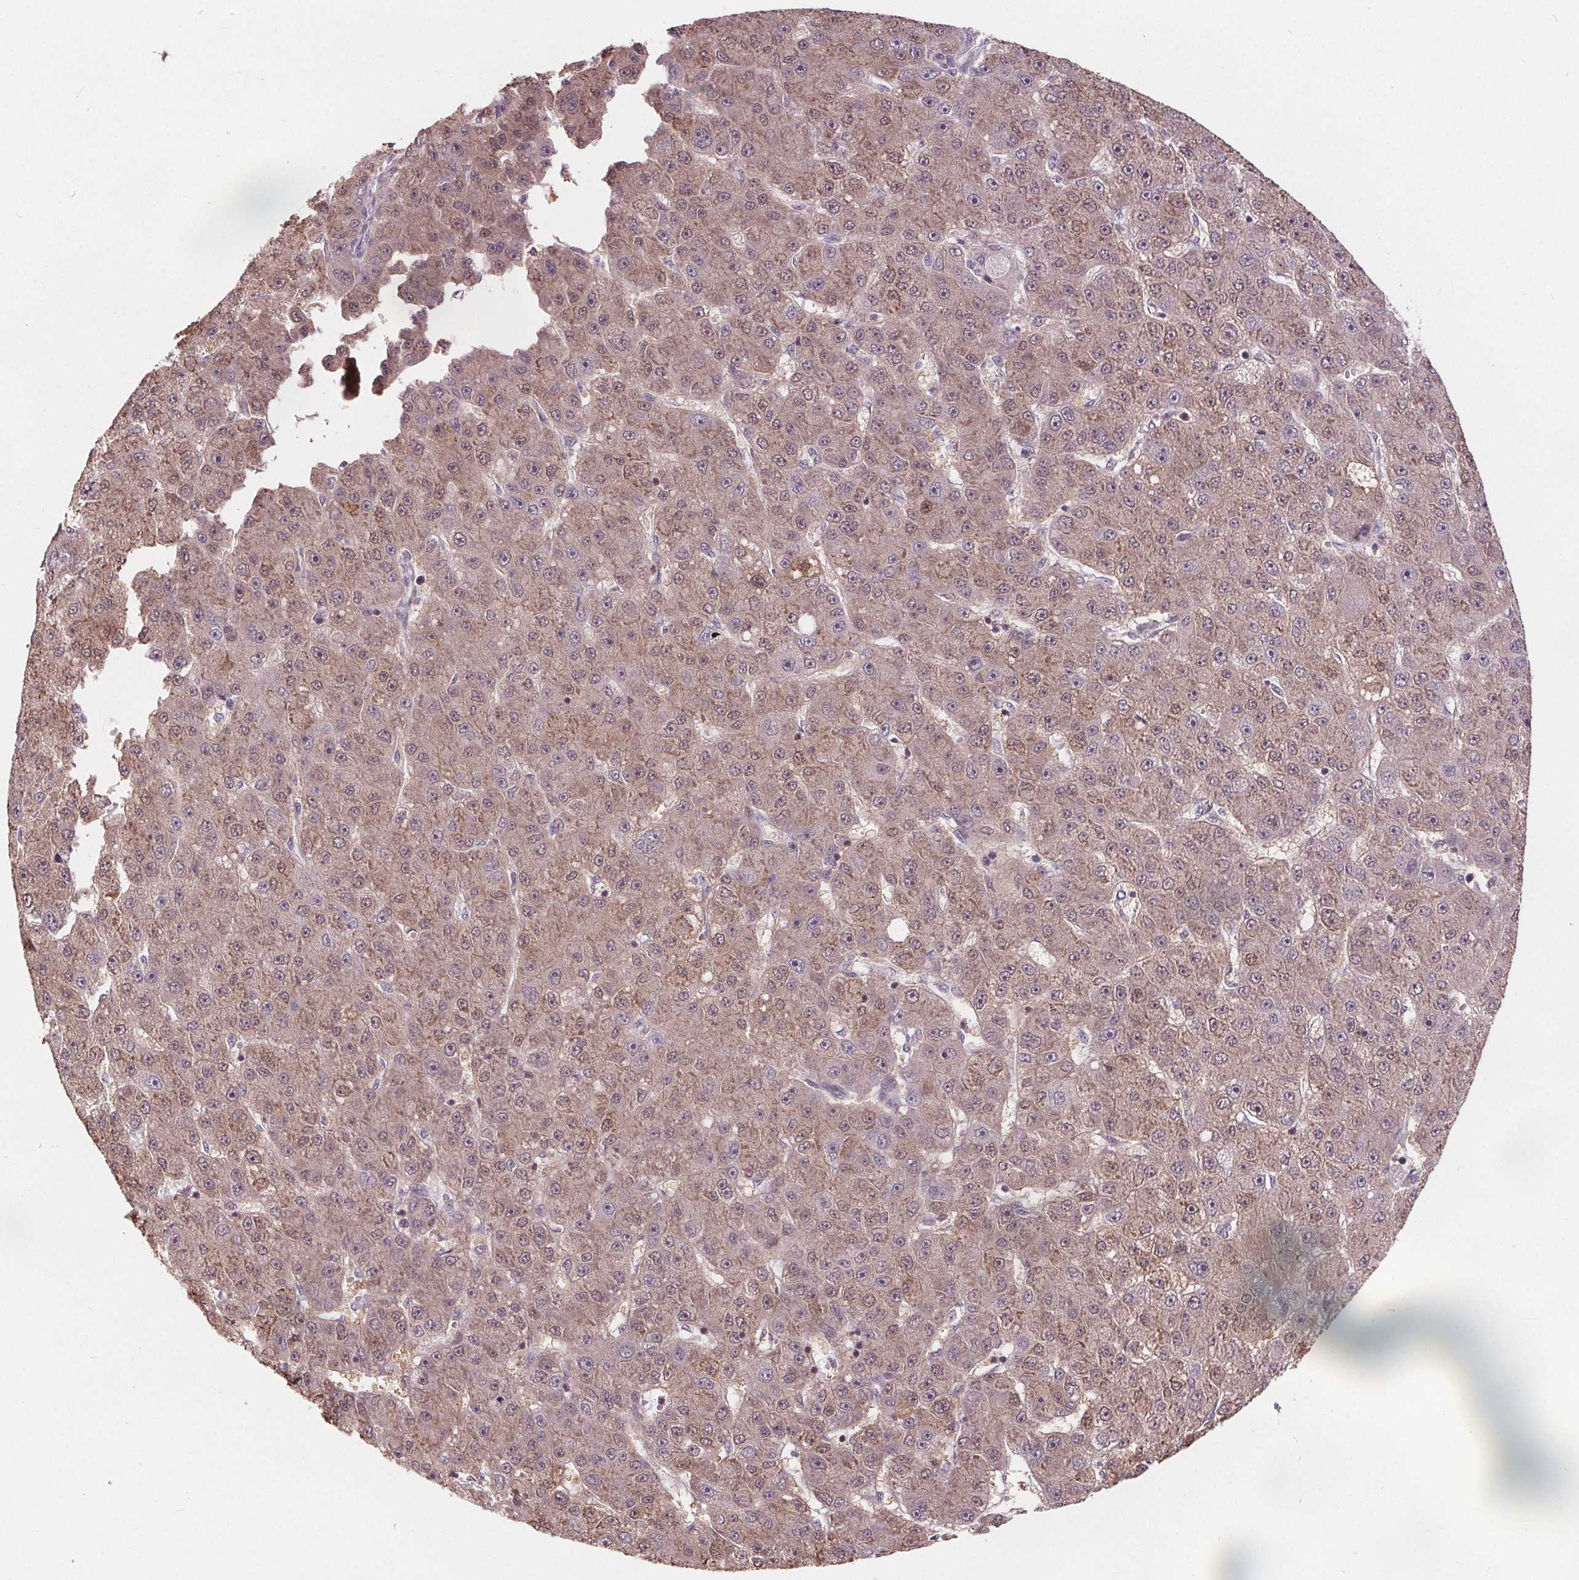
{"staining": {"intensity": "moderate", "quantity": "25%-75%", "location": "cytoplasmic/membranous"}, "tissue": "liver cancer", "cell_type": "Tumor cells", "image_type": "cancer", "snomed": [{"axis": "morphology", "description": "Carcinoma, Hepatocellular, NOS"}, {"axis": "topography", "description": "Liver"}], "caption": "Protein analysis of hepatocellular carcinoma (liver) tissue exhibits moderate cytoplasmic/membranous expression in about 25%-75% of tumor cells.", "gene": "HIF1AN", "patient": {"sex": "male", "age": 67}}